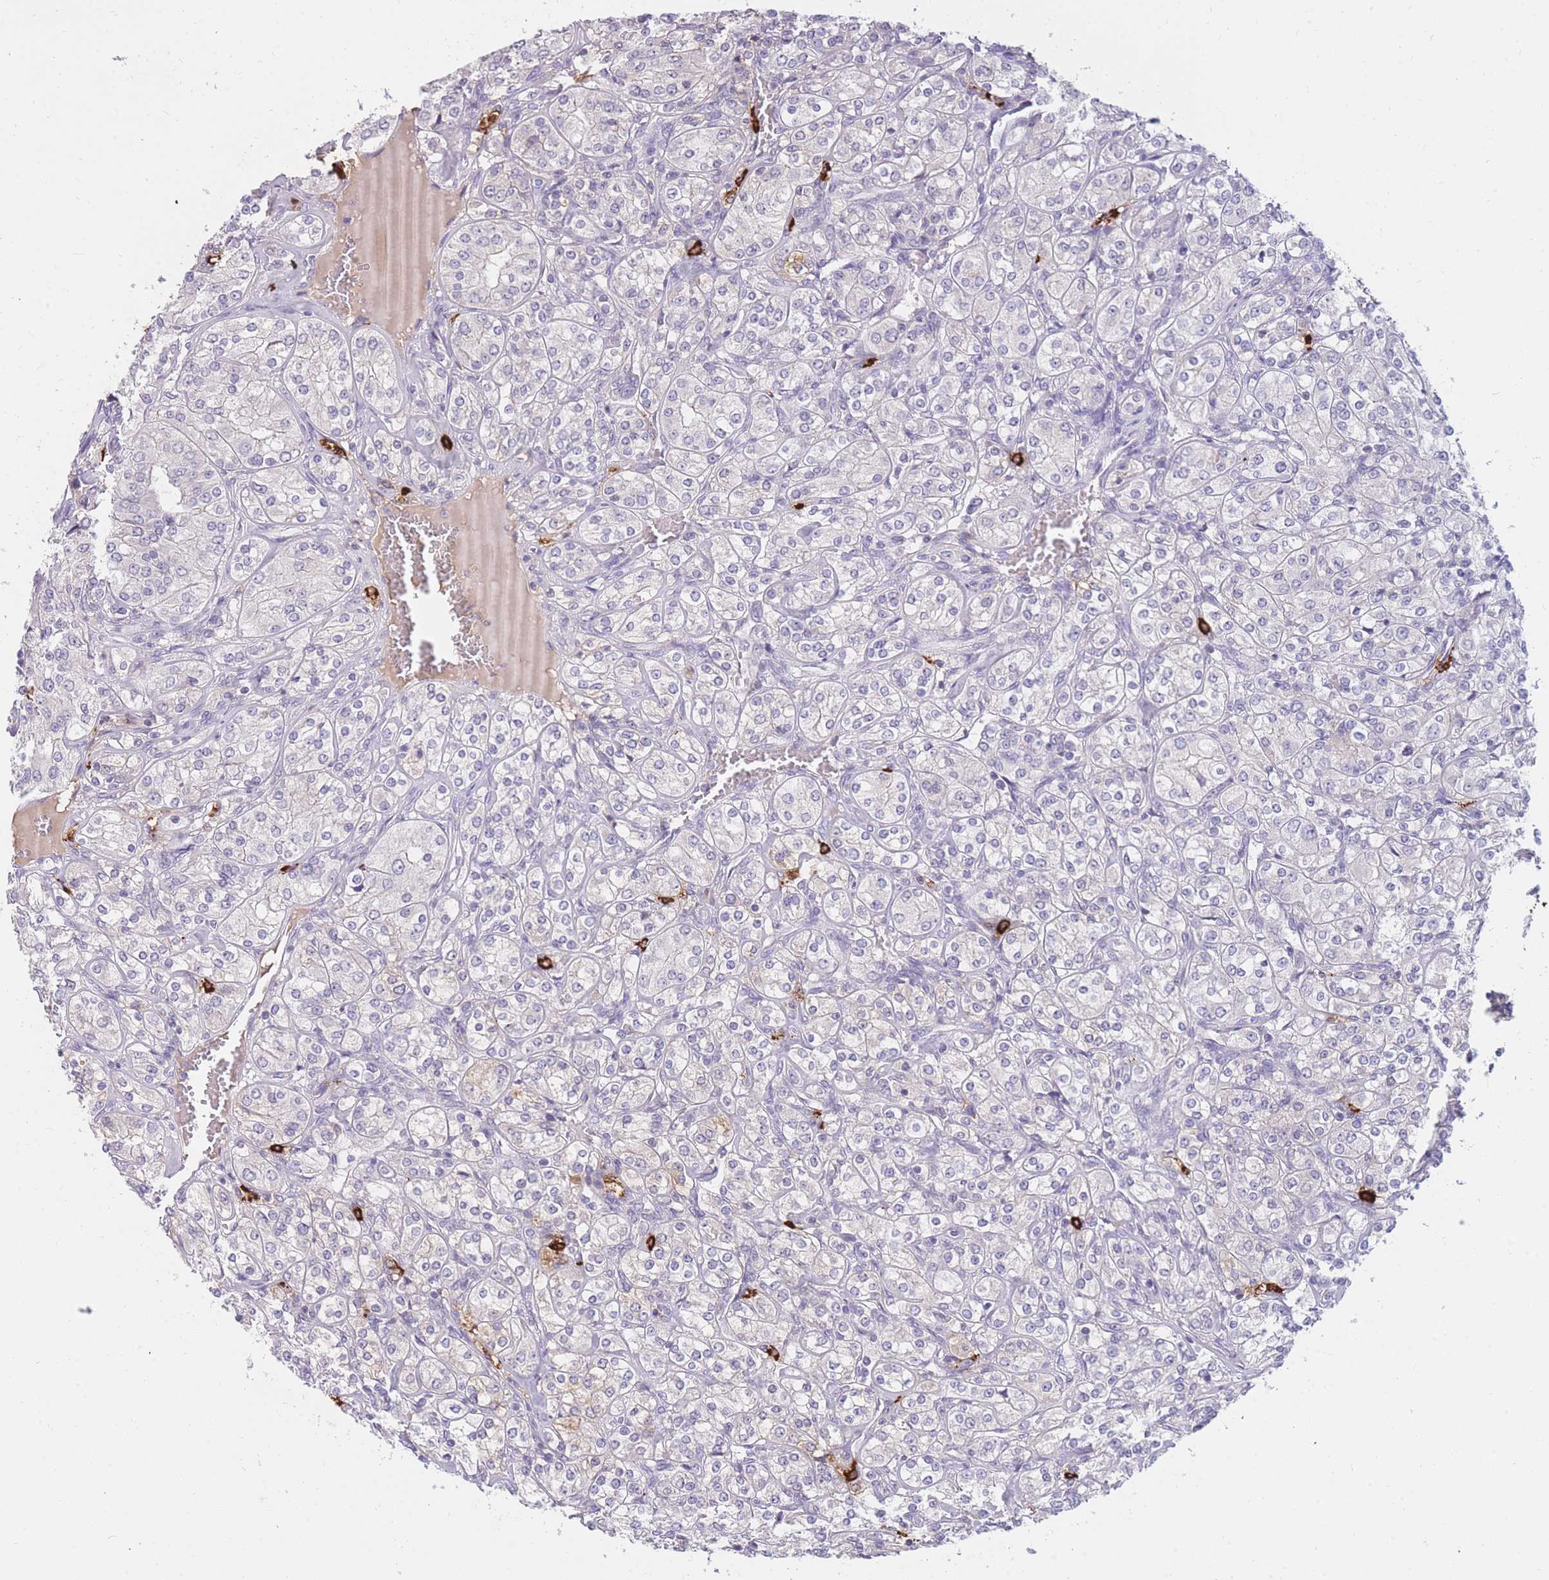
{"staining": {"intensity": "negative", "quantity": "none", "location": "none"}, "tissue": "renal cancer", "cell_type": "Tumor cells", "image_type": "cancer", "snomed": [{"axis": "morphology", "description": "Adenocarcinoma, NOS"}, {"axis": "topography", "description": "Kidney"}], "caption": "Renal cancer (adenocarcinoma) was stained to show a protein in brown. There is no significant expression in tumor cells.", "gene": "TPSD1", "patient": {"sex": "male", "age": 77}}